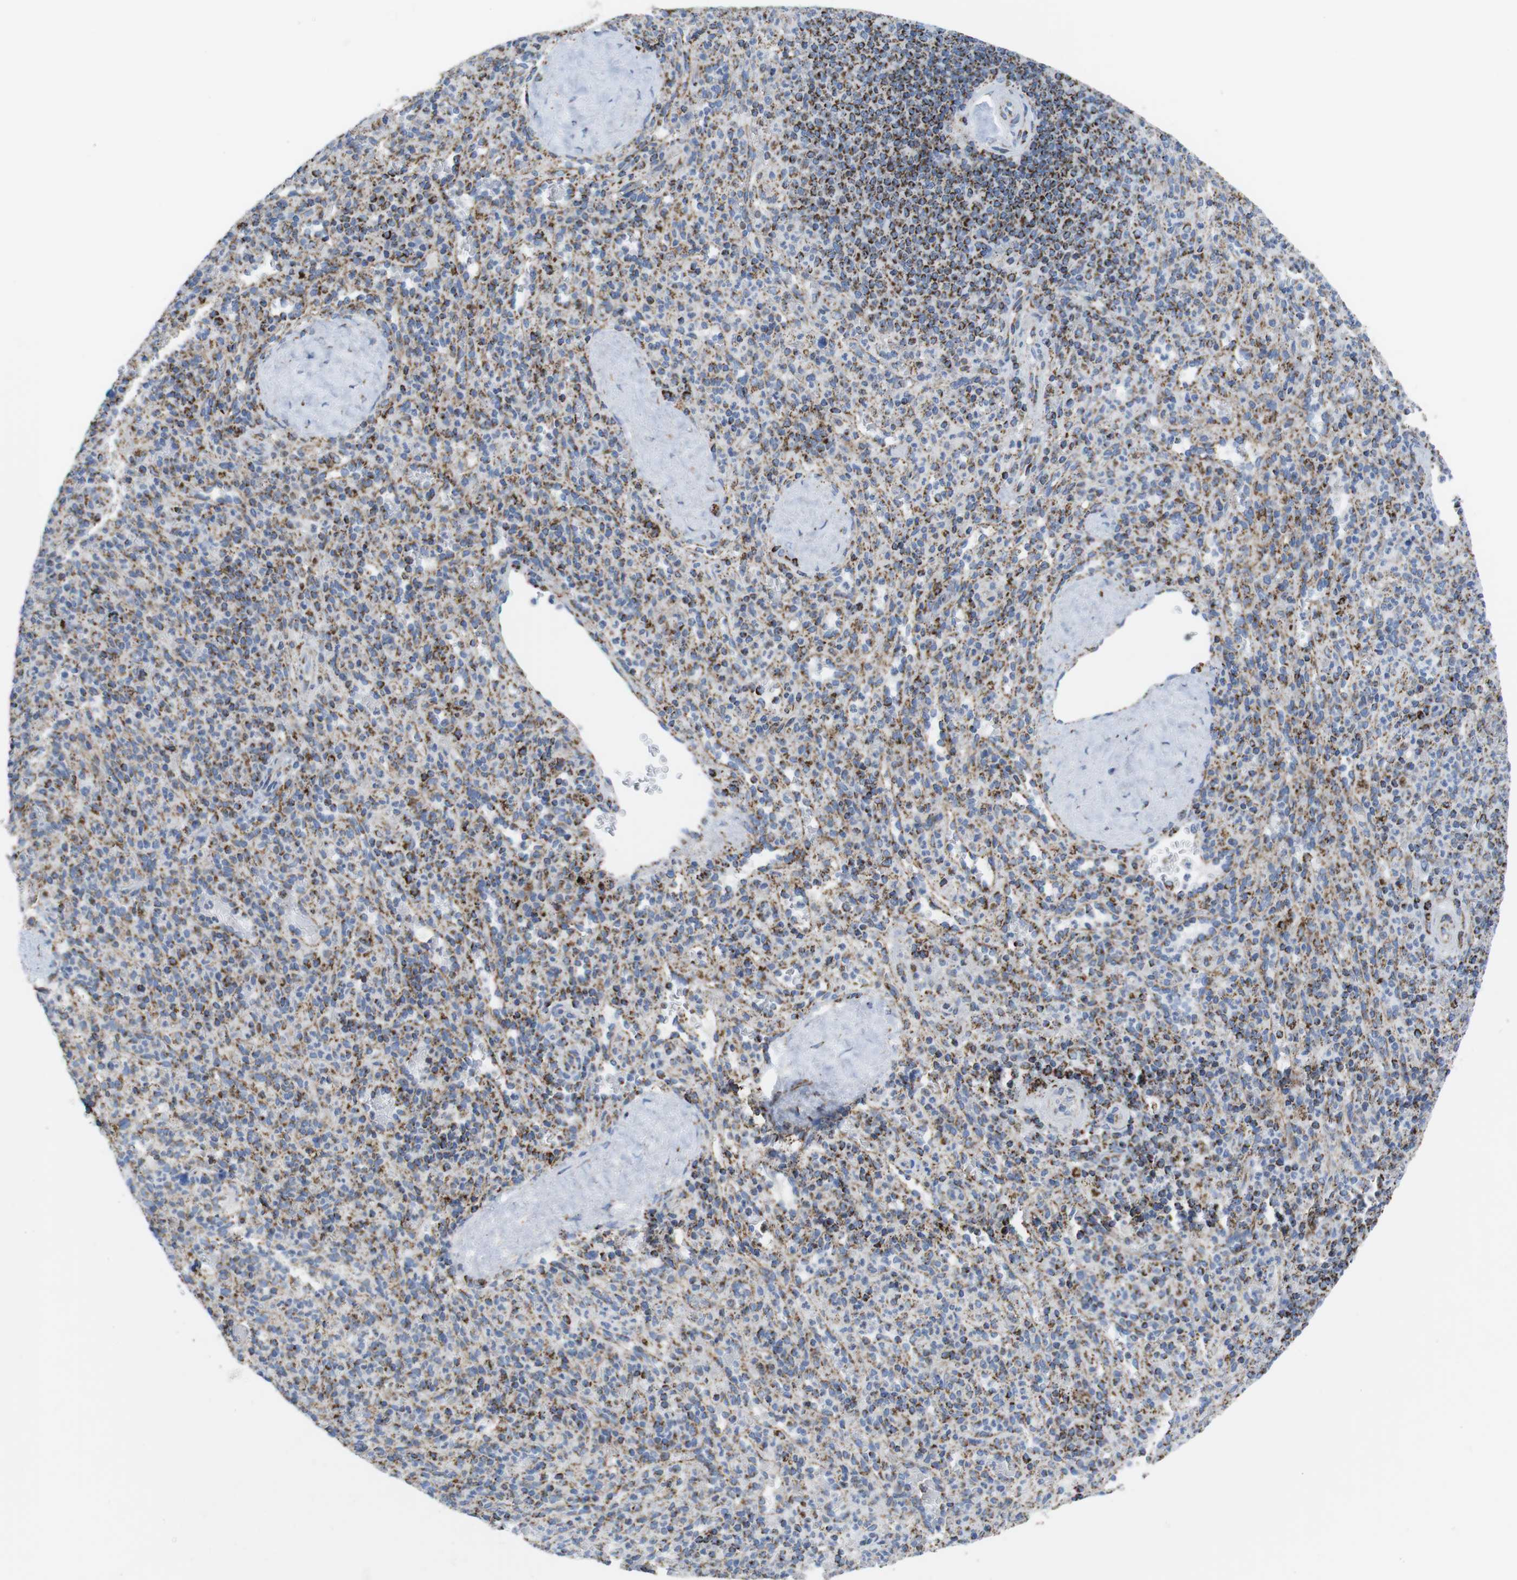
{"staining": {"intensity": "moderate", "quantity": ">75%", "location": "cytoplasmic/membranous"}, "tissue": "spleen", "cell_type": "Cells in red pulp", "image_type": "normal", "snomed": [{"axis": "morphology", "description": "Normal tissue, NOS"}, {"axis": "topography", "description": "Spleen"}], "caption": "Immunohistochemistry (IHC) staining of benign spleen, which displays medium levels of moderate cytoplasmic/membranous expression in about >75% of cells in red pulp indicating moderate cytoplasmic/membranous protein staining. The staining was performed using DAB (3,3'-diaminobenzidine) (brown) for protein detection and nuclei were counterstained in hematoxylin (blue).", "gene": "ATP5PO", "patient": {"sex": "male", "age": 36}}